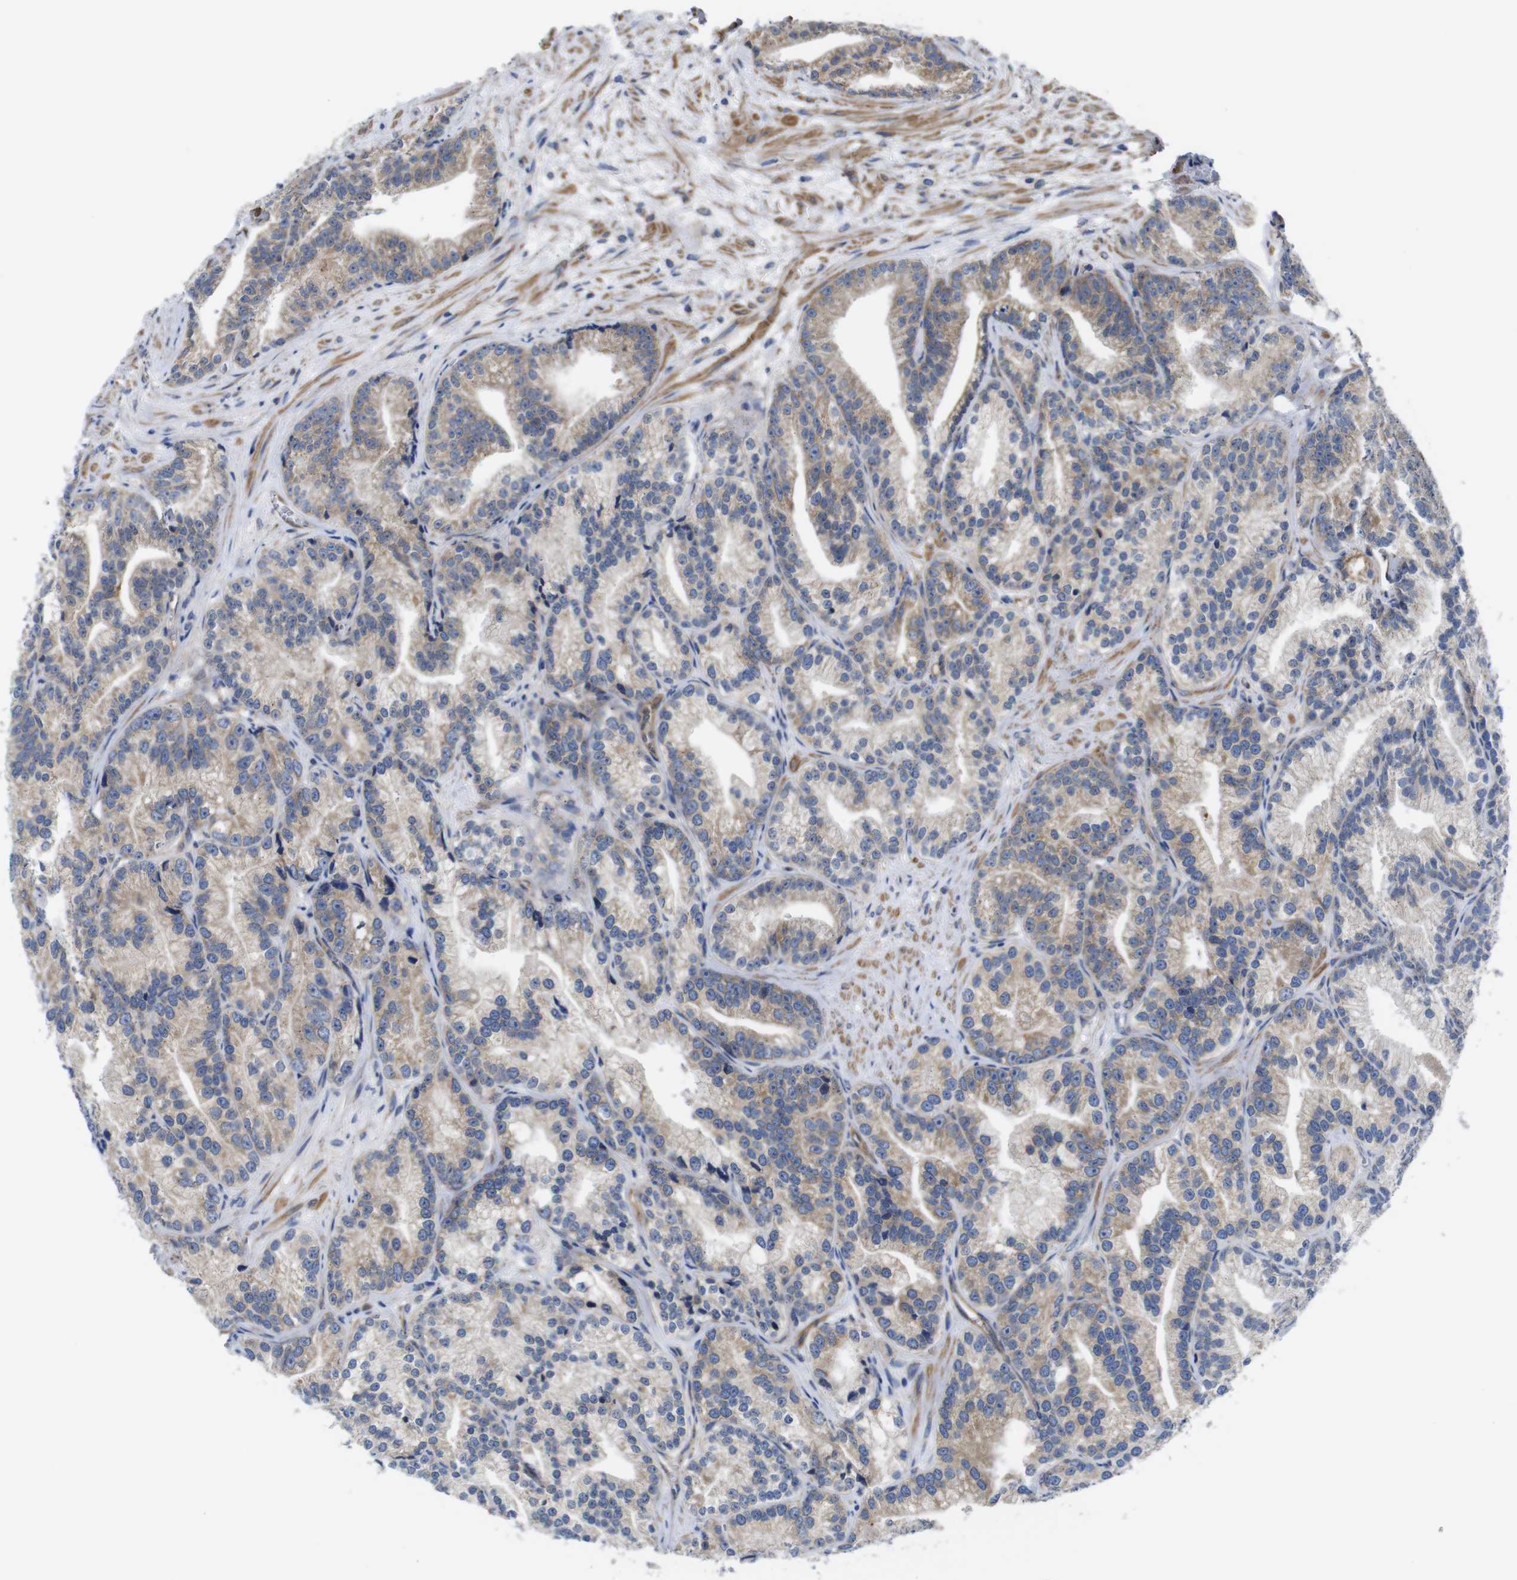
{"staining": {"intensity": "weak", "quantity": ">75%", "location": "cytoplasmic/membranous"}, "tissue": "prostate cancer", "cell_type": "Tumor cells", "image_type": "cancer", "snomed": [{"axis": "morphology", "description": "Adenocarcinoma, Low grade"}, {"axis": "topography", "description": "Prostate"}], "caption": "IHC image of neoplastic tissue: low-grade adenocarcinoma (prostate) stained using immunohistochemistry (IHC) reveals low levels of weak protein expression localized specifically in the cytoplasmic/membranous of tumor cells, appearing as a cytoplasmic/membranous brown color.", "gene": "DDRGK1", "patient": {"sex": "male", "age": 89}}